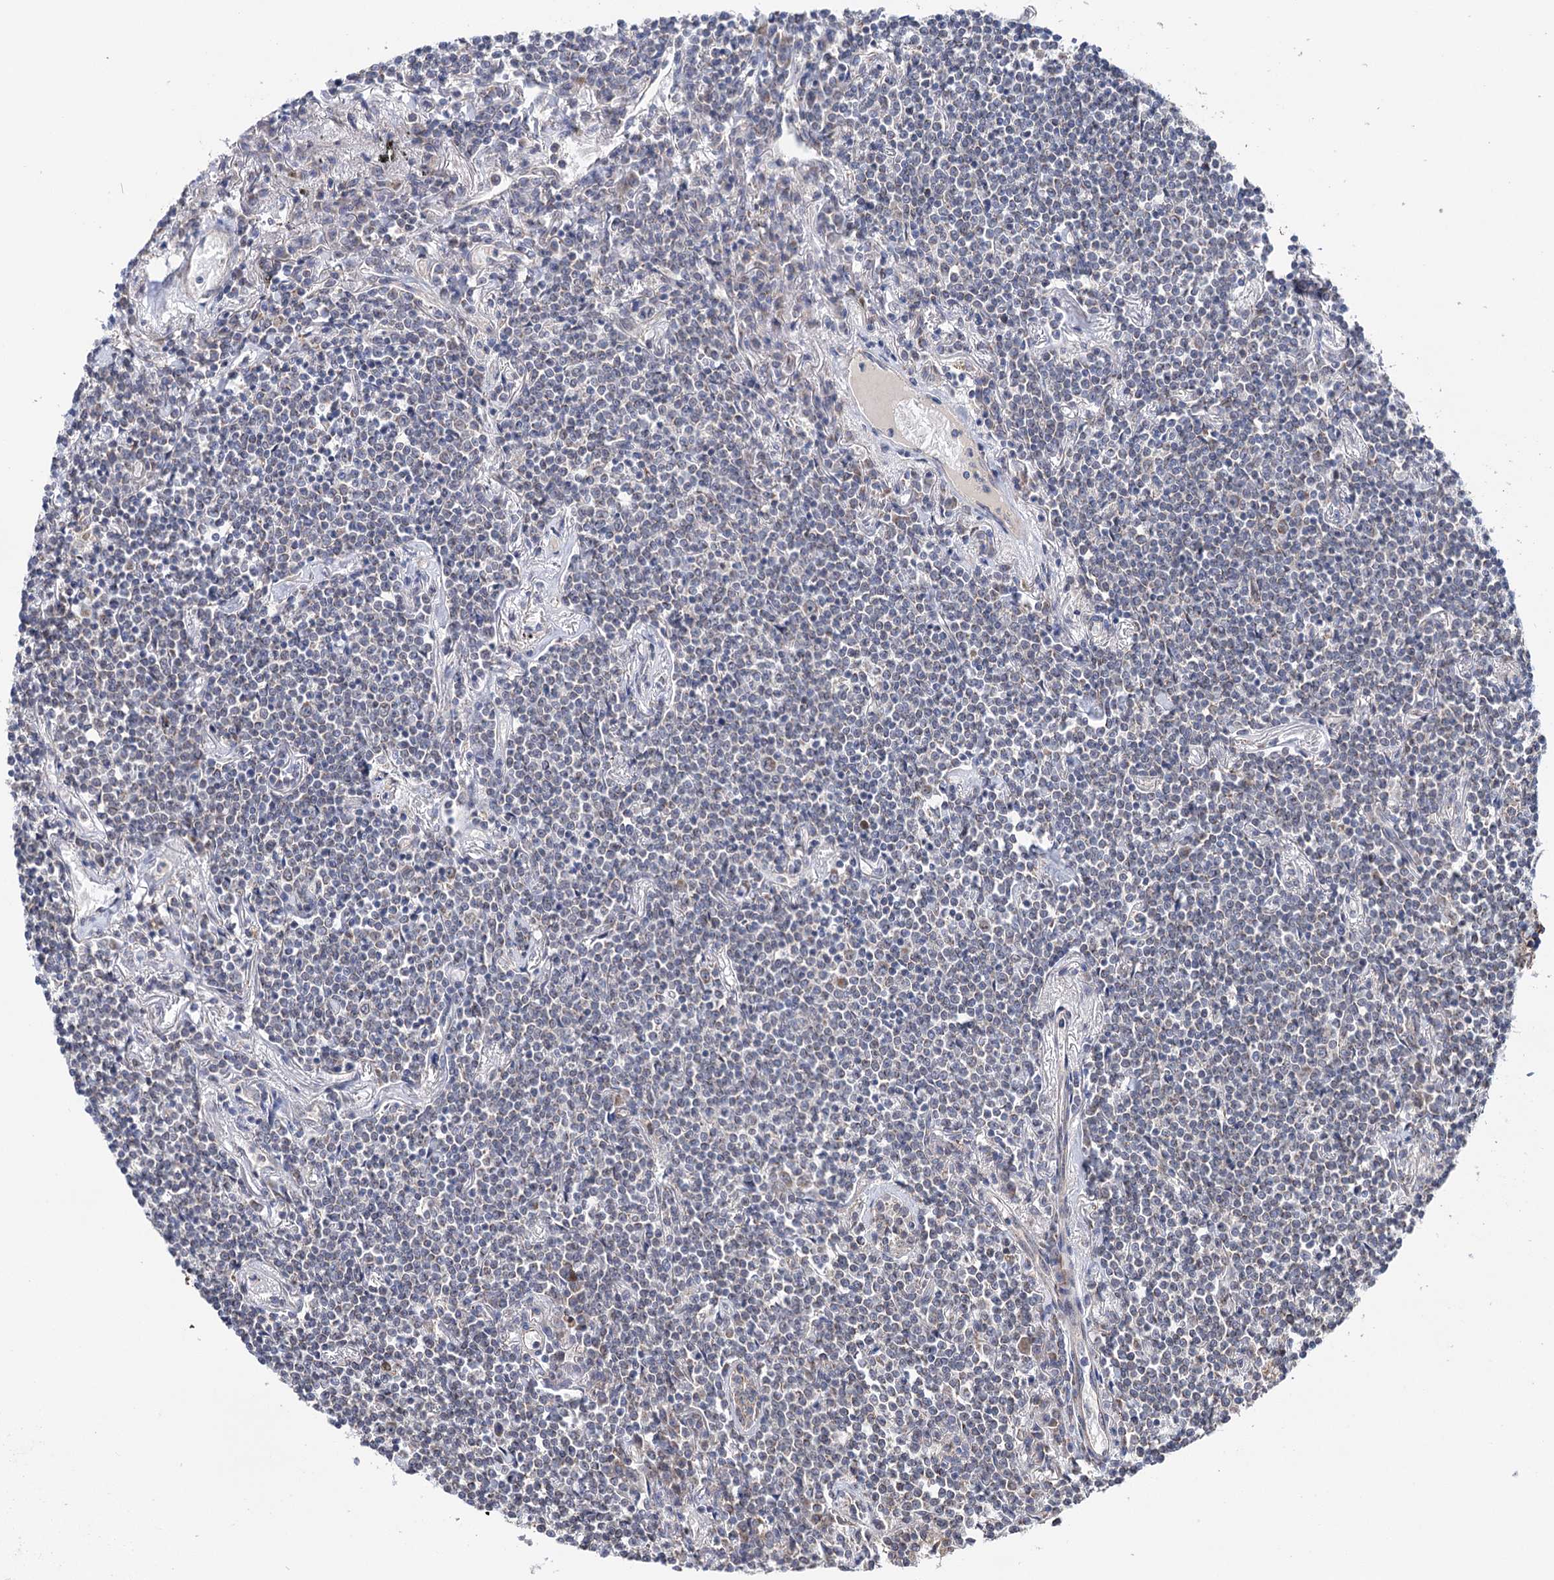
{"staining": {"intensity": "negative", "quantity": "none", "location": "none"}, "tissue": "lymphoma", "cell_type": "Tumor cells", "image_type": "cancer", "snomed": [{"axis": "morphology", "description": "Malignant lymphoma, non-Hodgkin's type, Low grade"}, {"axis": "topography", "description": "Lung"}], "caption": "Immunohistochemistry of lymphoma shows no expression in tumor cells.", "gene": "SUCLA2", "patient": {"sex": "female", "age": 71}}